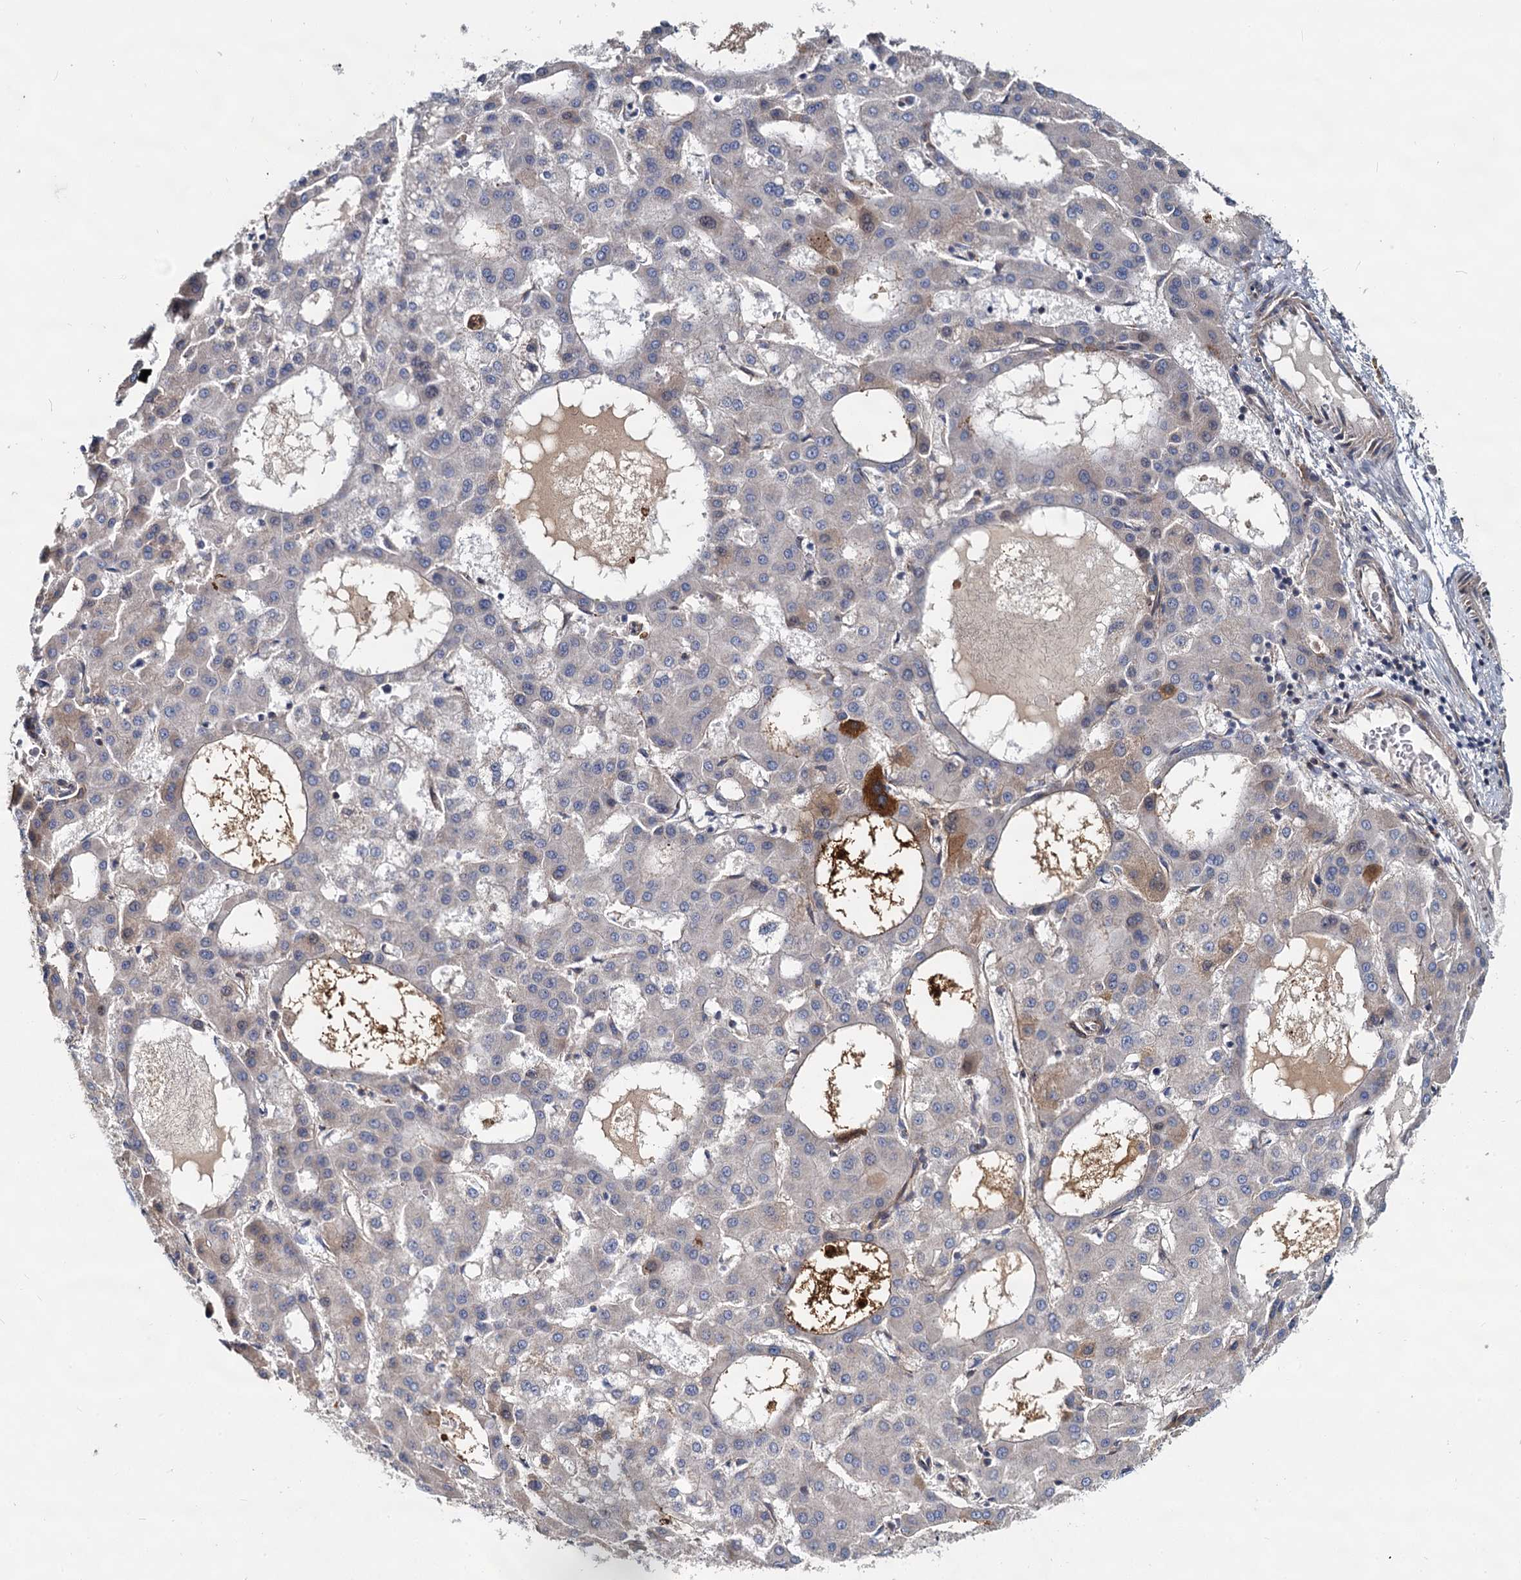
{"staining": {"intensity": "strong", "quantity": "<25%", "location": "cytoplasmic/membranous"}, "tissue": "liver cancer", "cell_type": "Tumor cells", "image_type": "cancer", "snomed": [{"axis": "morphology", "description": "Carcinoma, Hepatocellular, NOS"}, {"axis": "topography", "description": "Liver"}], "caption": "Hepatocellular carcinoma (liver) tissue exhibits strong cytoplasmic/membranous positivity in approximately <25% of tumor cells", "gene": "DCUN1D2", "patient": {"sex": "male", "age": 47}}